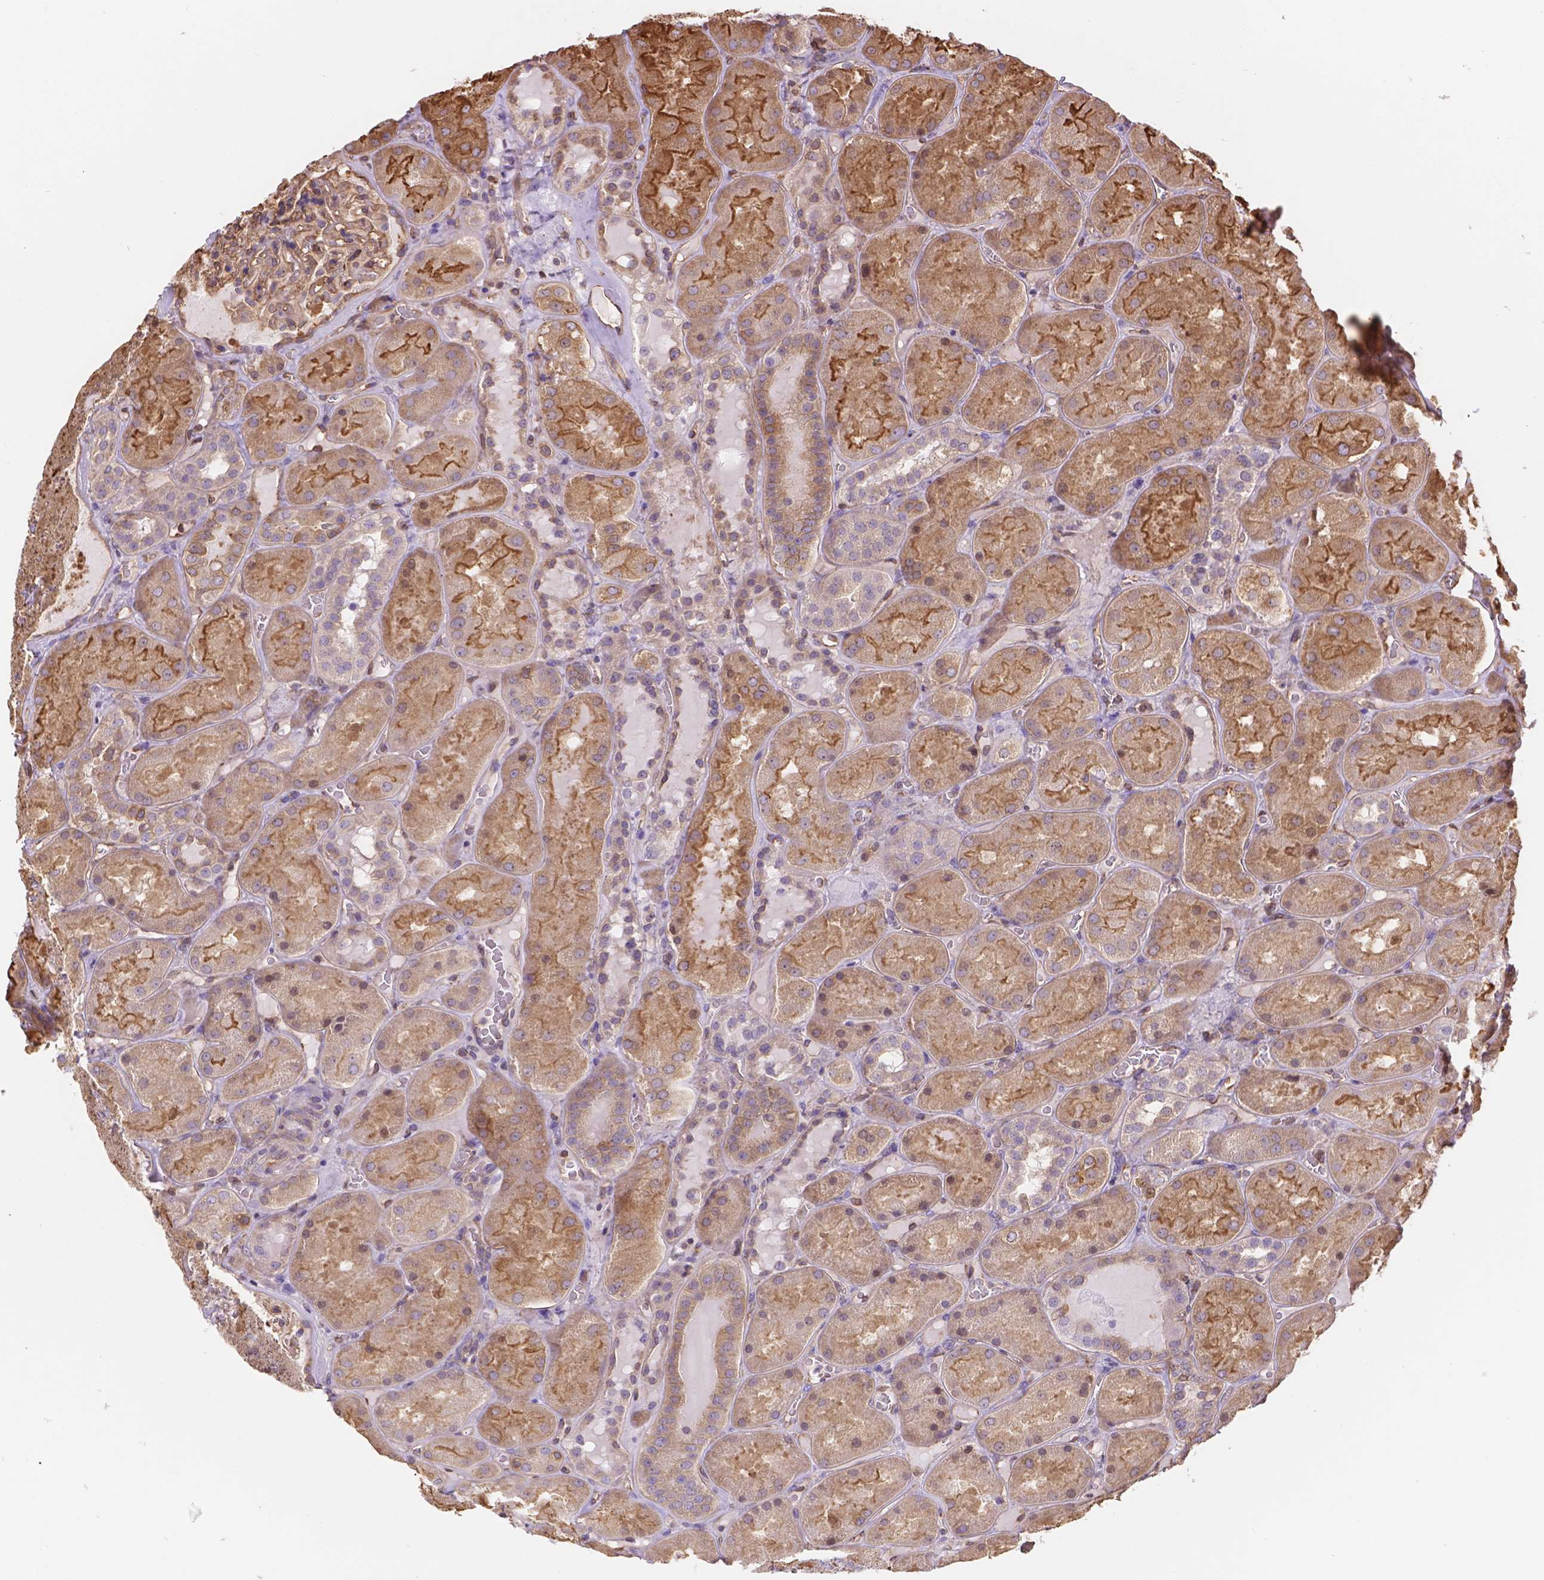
{"staining": {"intensity": "weak", "quantity": "25%-75%", "location": "cytoplasmic/membranous"}, "tissue": "kidney", "cell_type": "Cells in glomeruli", "image_type": "normal", "snomed": [{"axis": "morphology", "description": "Normal tissue, NOS"}, {"axis": "topography", "description": "Kidney"}], "caption": "Immunohistochemistry staining of benign kidney, which demonstrates low levels of weak cytoplasmic/membranous staining in approximately 25%-75% of cells in glomeruli indicating weak cytoplasmic/membranous protein positivity. The staining was performed using DAB (brown) for protein detection and nuclei were counterstained in hematoxylin (blue).", "gene": "DMWD", "patient": {"sex": "male", "age": 73}}